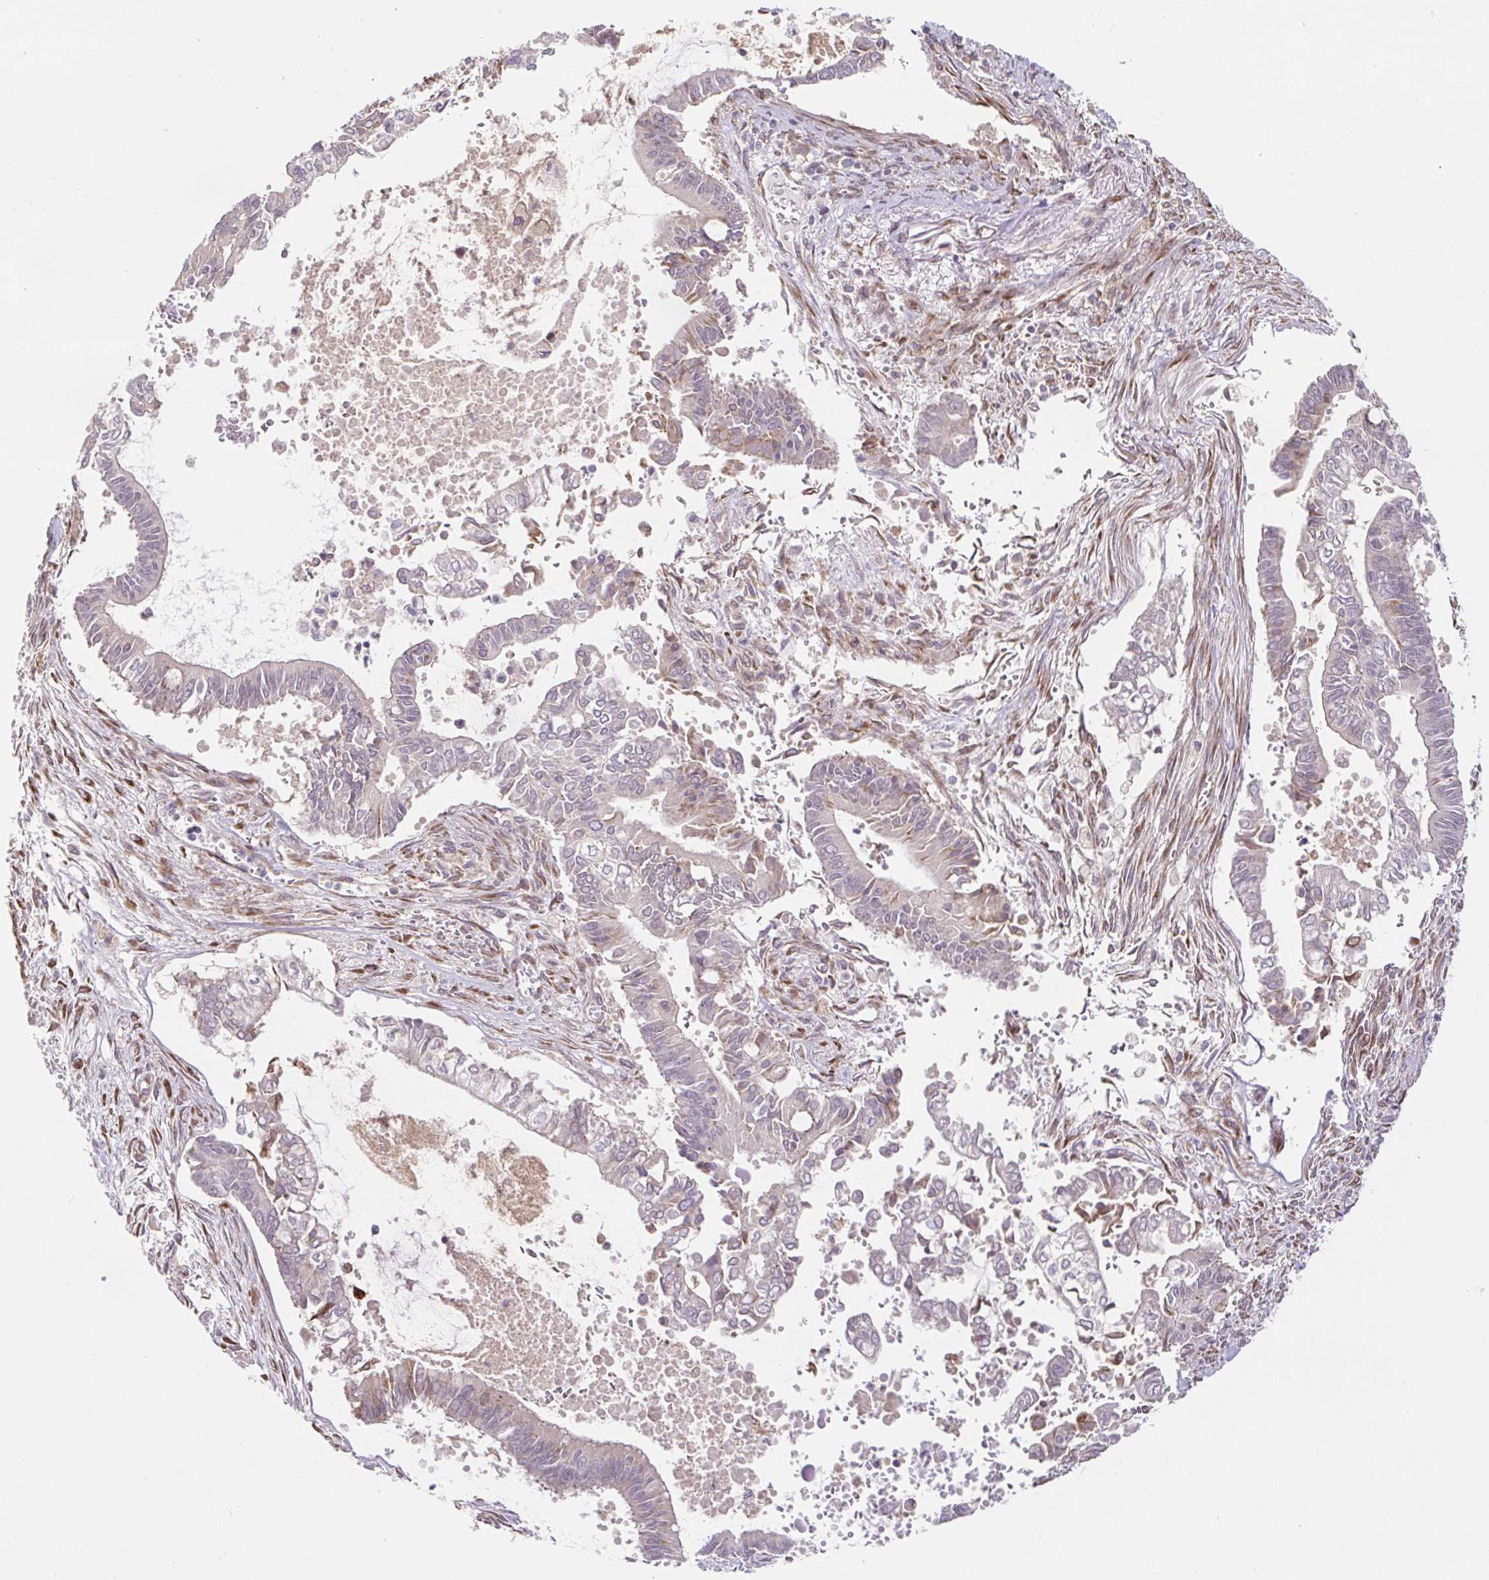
{"staining": {"intensity": "negative", "quantity": "none", "location": "none"}, "tissue": "pancreatic cancer", "cell_type": "Tumor cells", "image_type": "cancer", "snomed": [{"axis": "morphology", "description": "Adenocarcinoma, NOS"}, {"axis": "topography", "description": "Pancreas"}], "caption": "High magnification brightfield microscopy of pancreatic cancer stained with DAB (brown) and counterstained with hematoxylin (blue): tumor cells show no significant staining.", "gene": "LYPD5", "patient": {"sex": "male", "age": 68}}